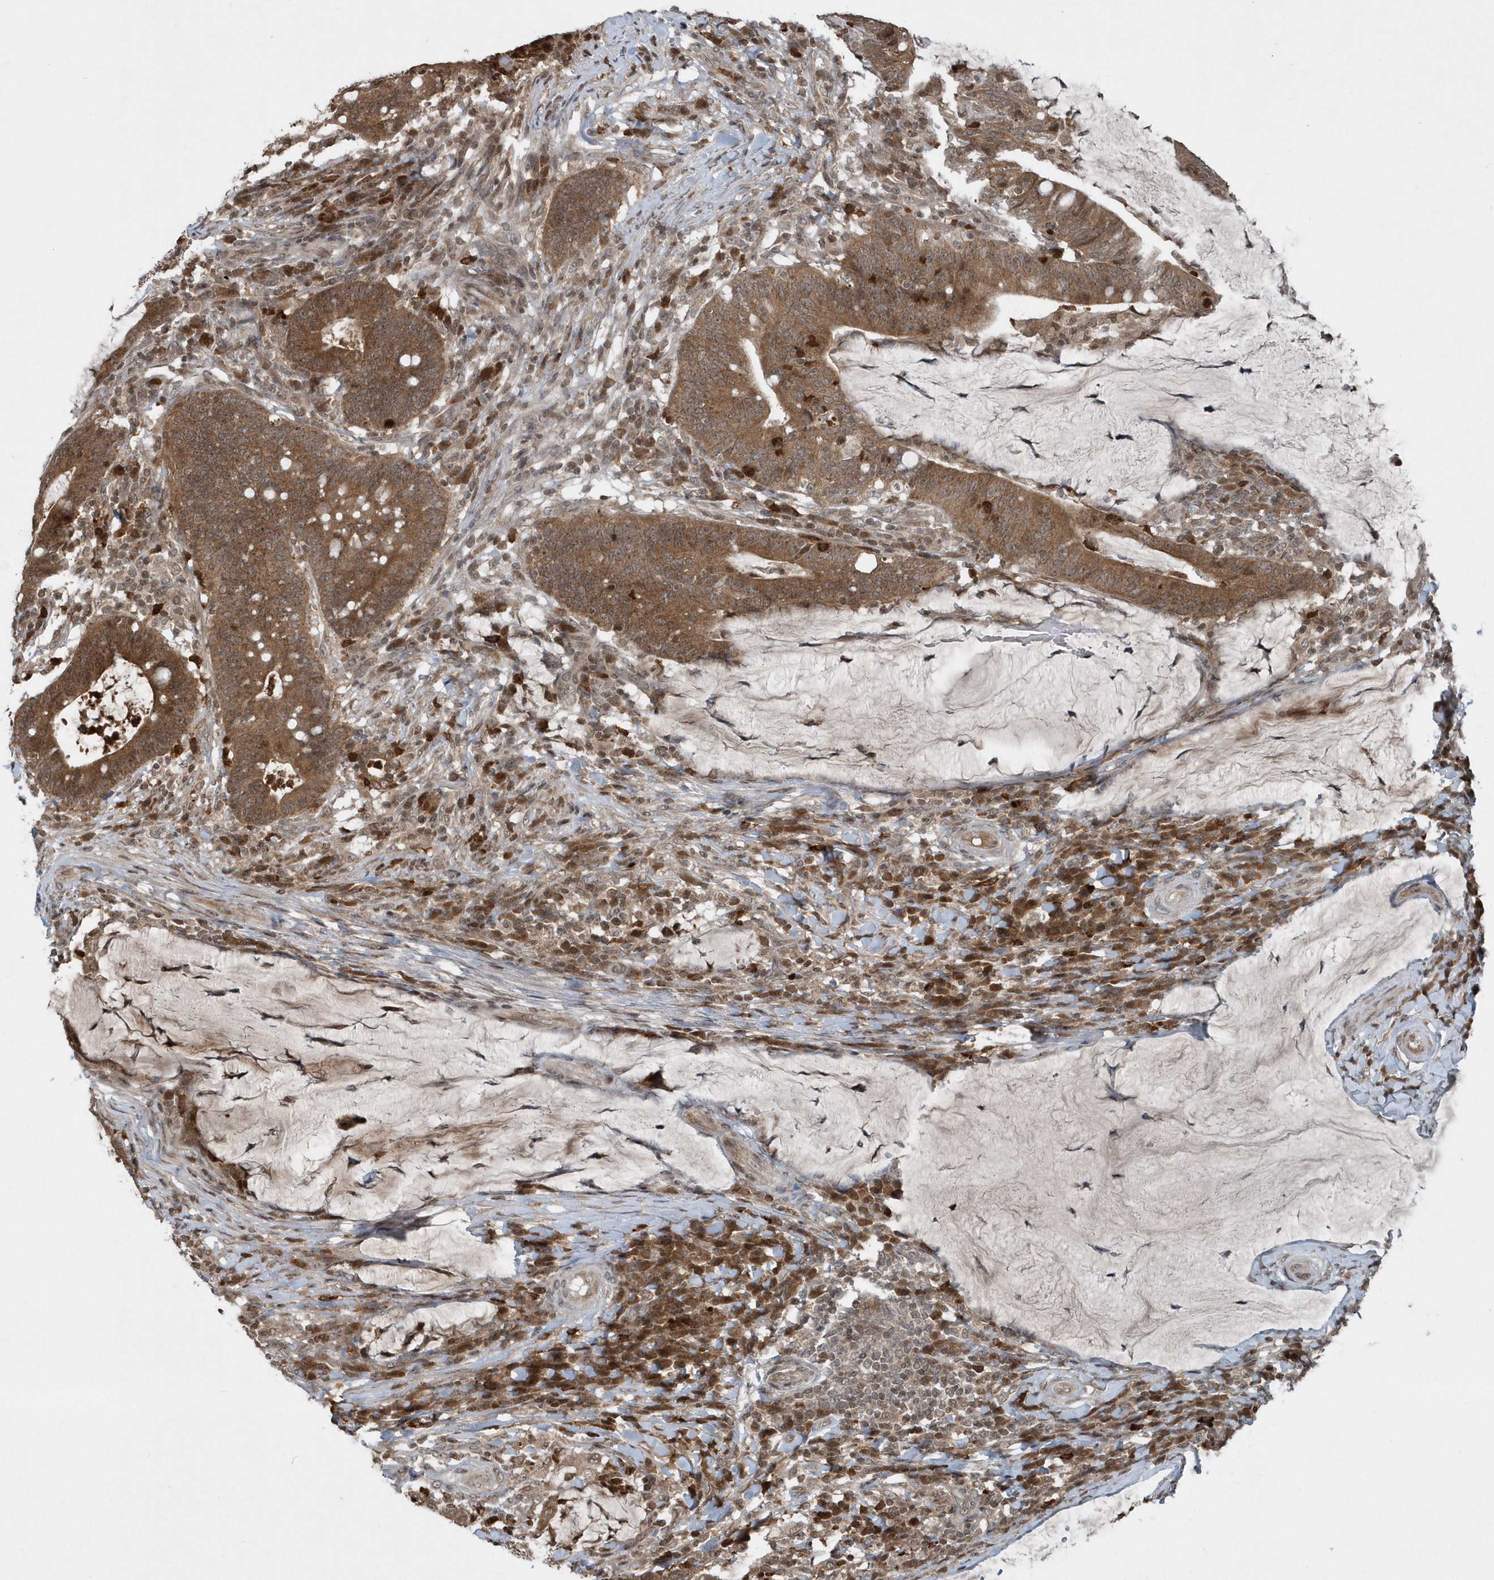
{"staining": {"intensity": "moderate", "quantity": ">75%", "location": "cytoplasmic/membranous"}, "tissue": "colorectal cancer", "cell_type": "Tumor cells", "image_type": "cancer", "snomed": [{"axis": "morphology", "description": "Normal tissue, NOS"}, {"axis": "morphology", "description": "Adenocarcinoma, NOS"}, {"axis": "topography", "description": "Colon"}], "caption": "Protein analysis of colorectal cancer tissue reveals moderate cytoplasmic/membranous expression in approximately >75% of tumor cells. (Stains: DAB (3,3'-diaminobenzidine) in brown, nuclei in blue, Microscopy: brightfield microscopy at high magnification).", "gene": "EIF2B1", "patient": {"sex": "female", "age": 66}}